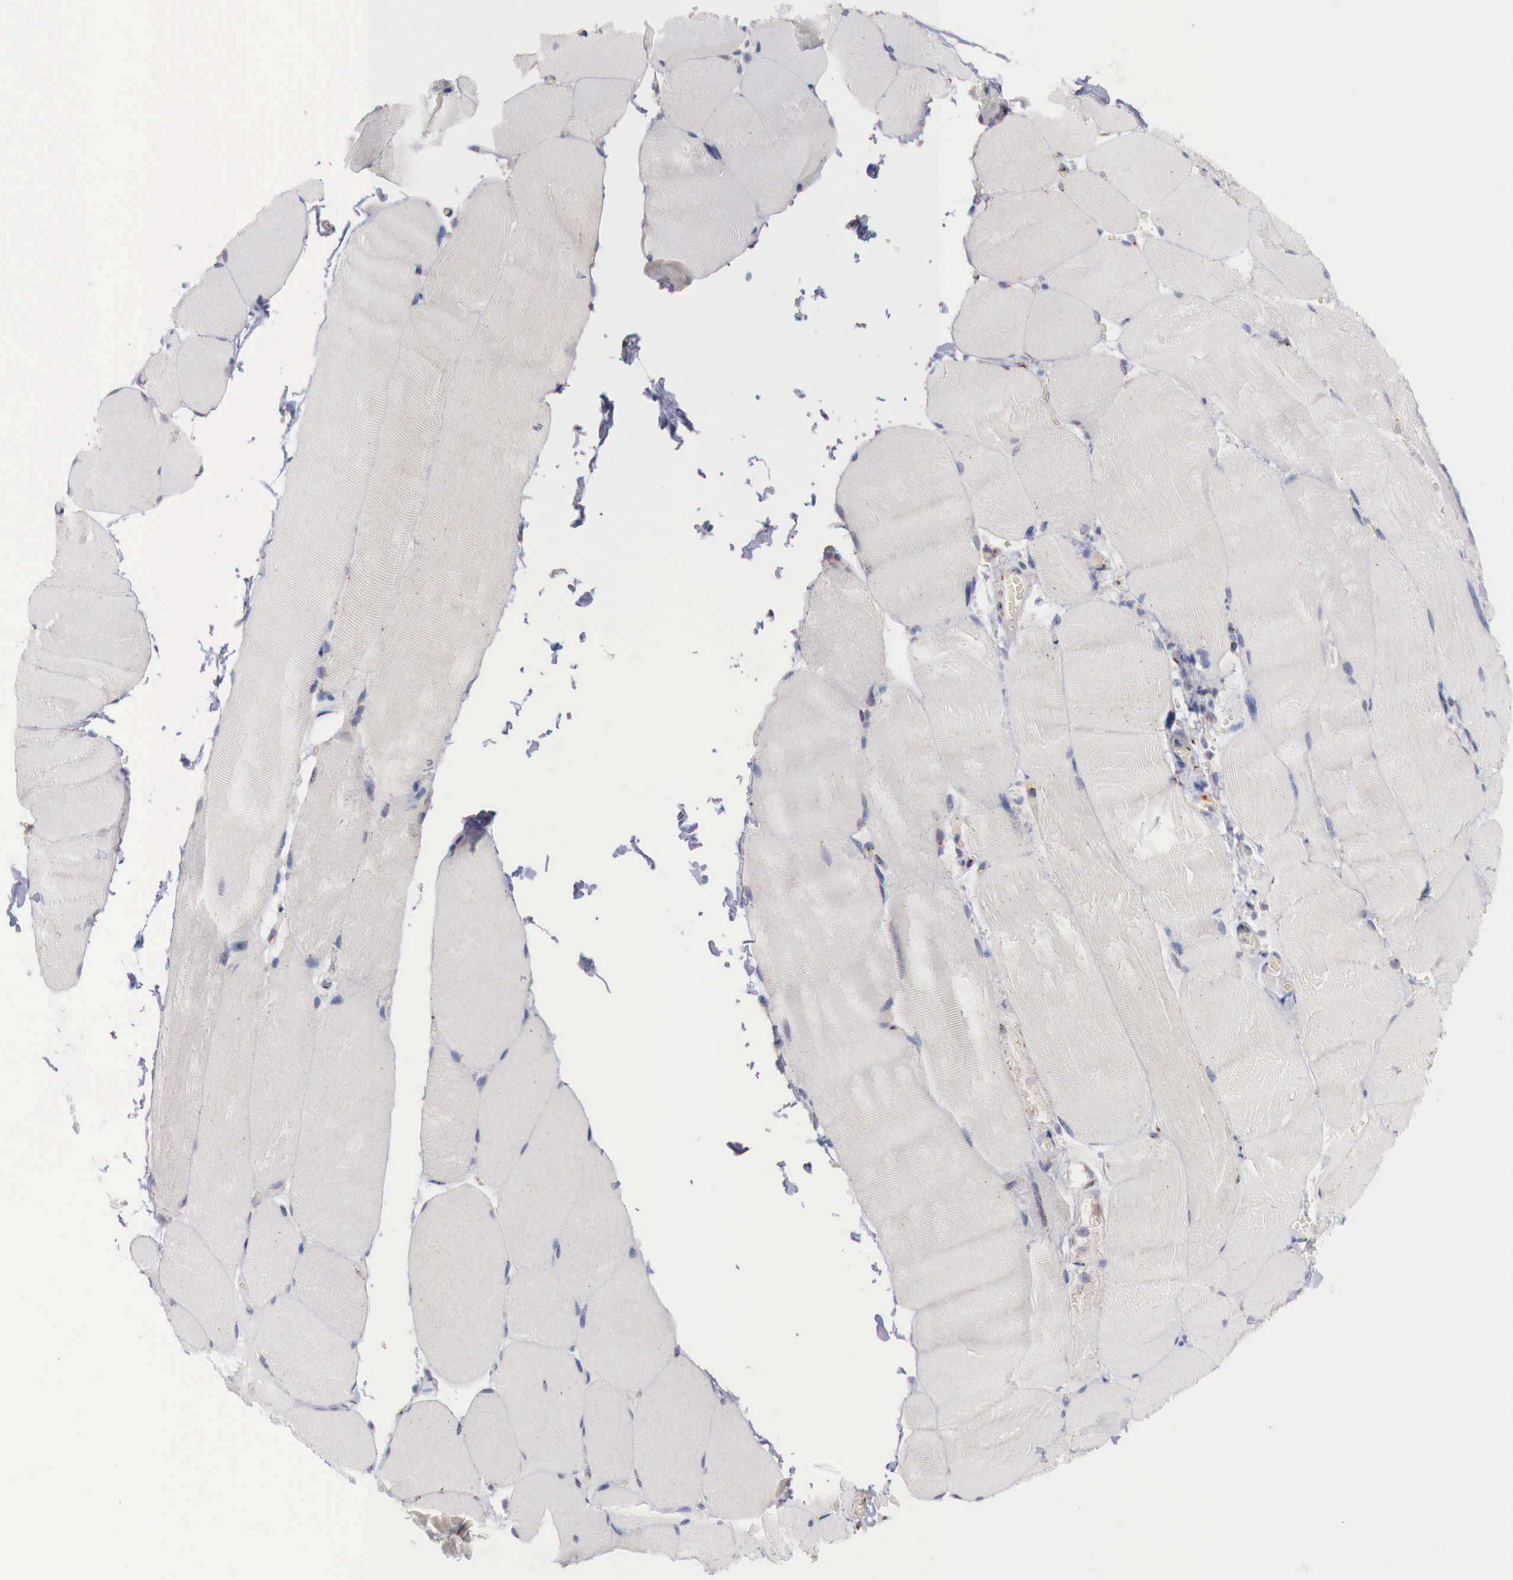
{"staining": {"intensity": "negative", "quantity": "none", "location": "none"}, "tissue": "skeletal muscle", "cell_type": "Myocytes", "image_type": "normal", "snomed": [{"axis": "morphology", "description": "Normal tissue, NOS"}, {"axis": "topography", "description": "Skeletal muscle"}], "caption": "High power microscopy micrograph of an IHC image of normal skeletal muscle, revealing no significant staining in myocytes. (Brightfield microscopy of DAB (3,3'-diaminobenzidine) IHC at high magnification).", "gene": "SYAP1", "patient": {"sex": "male", "age": 71}}